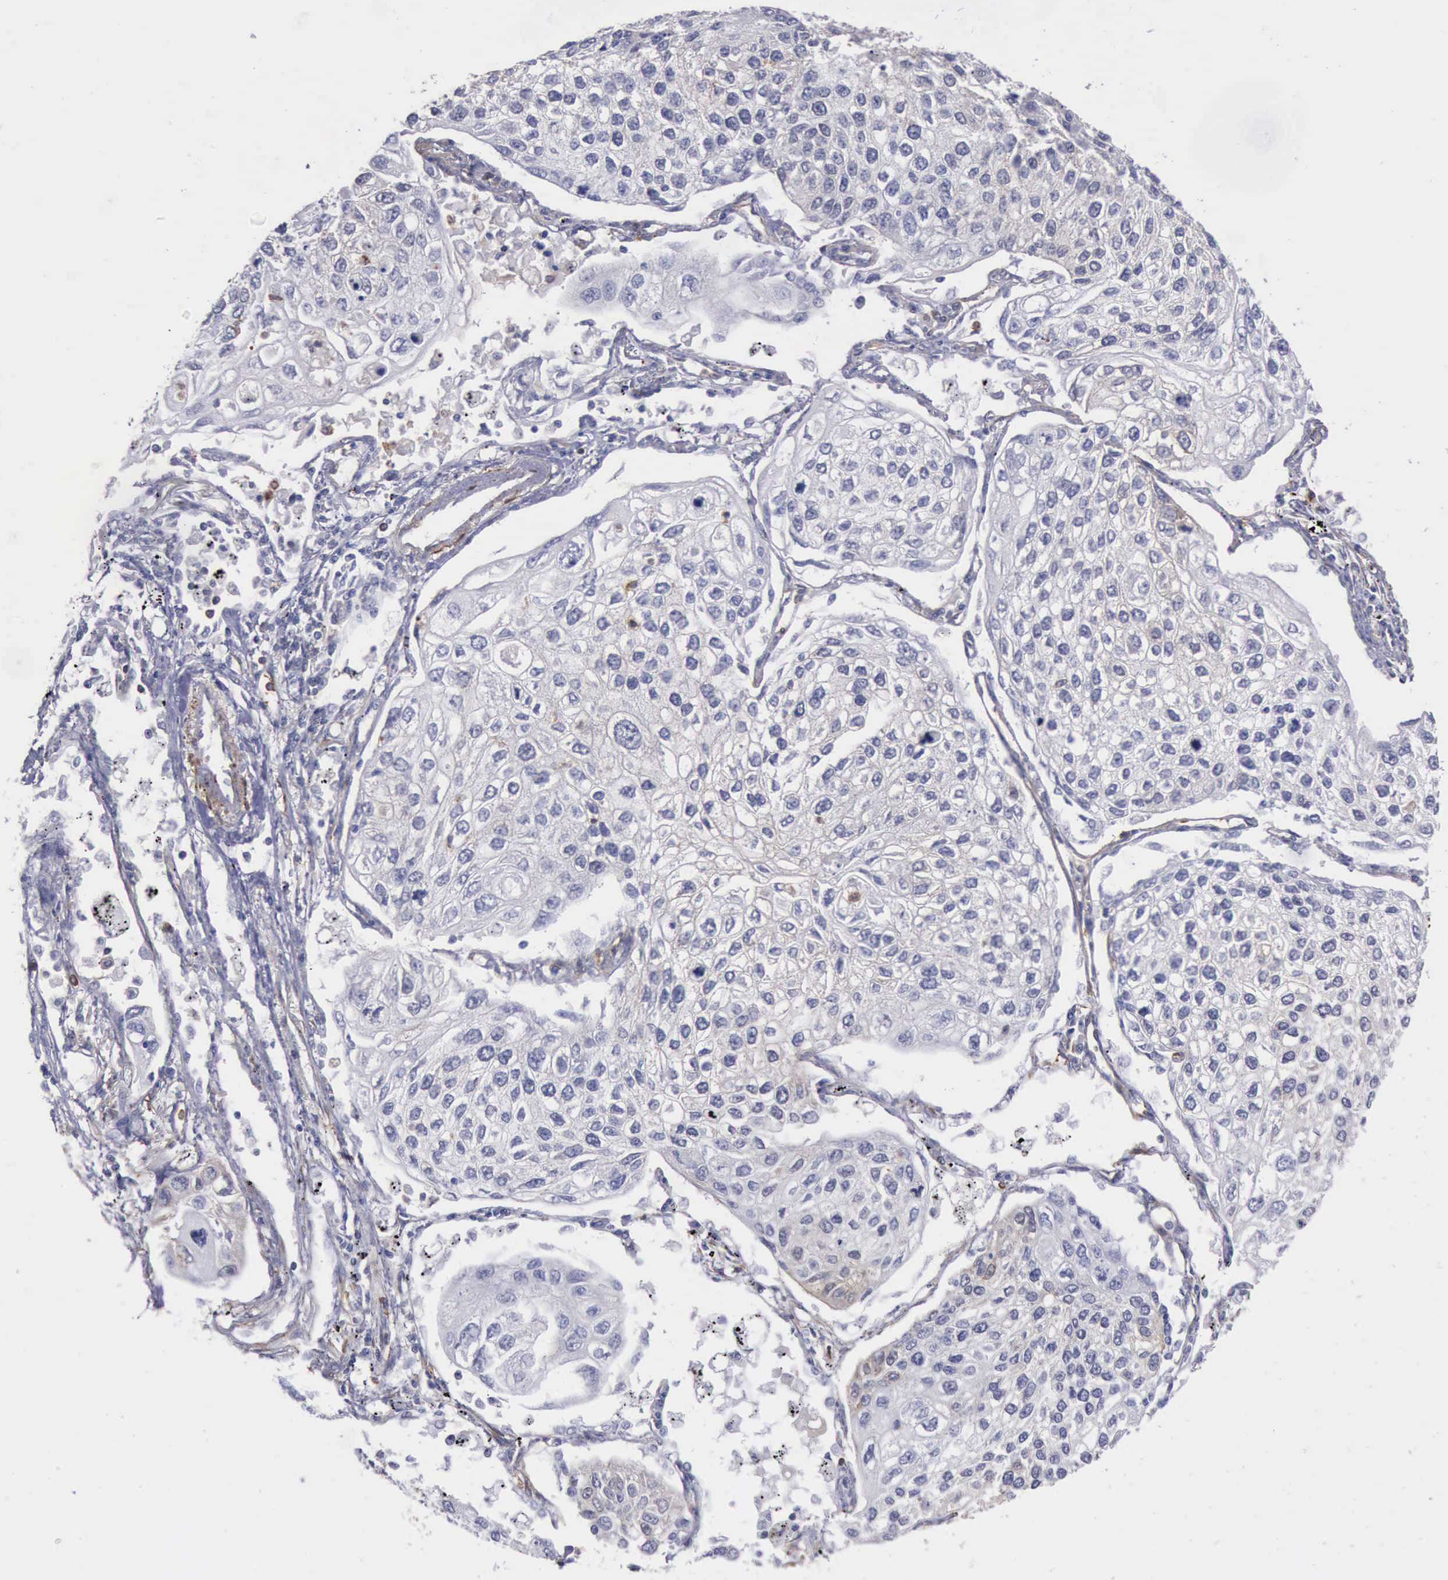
{"staining": {"intensity": "weak", "quantity": "<25%", "location": "cytoplasmic/membranous"}, "tissue": "lung cancer", "cell_type": "Tumor cells", "image_type": "cancer", "snomed": [{"axis": "morphology", "description": "Squamous cell carcinoma, NOS"}, {"axis": "topography", "description": "Lung"}], "caption": "Protein analysis of lung cancer (squamous cell carcinoma) displays no significant positivity in tumor cells.", "gene": "FLNA", "patient": {"sex": "male", "age": 75}}